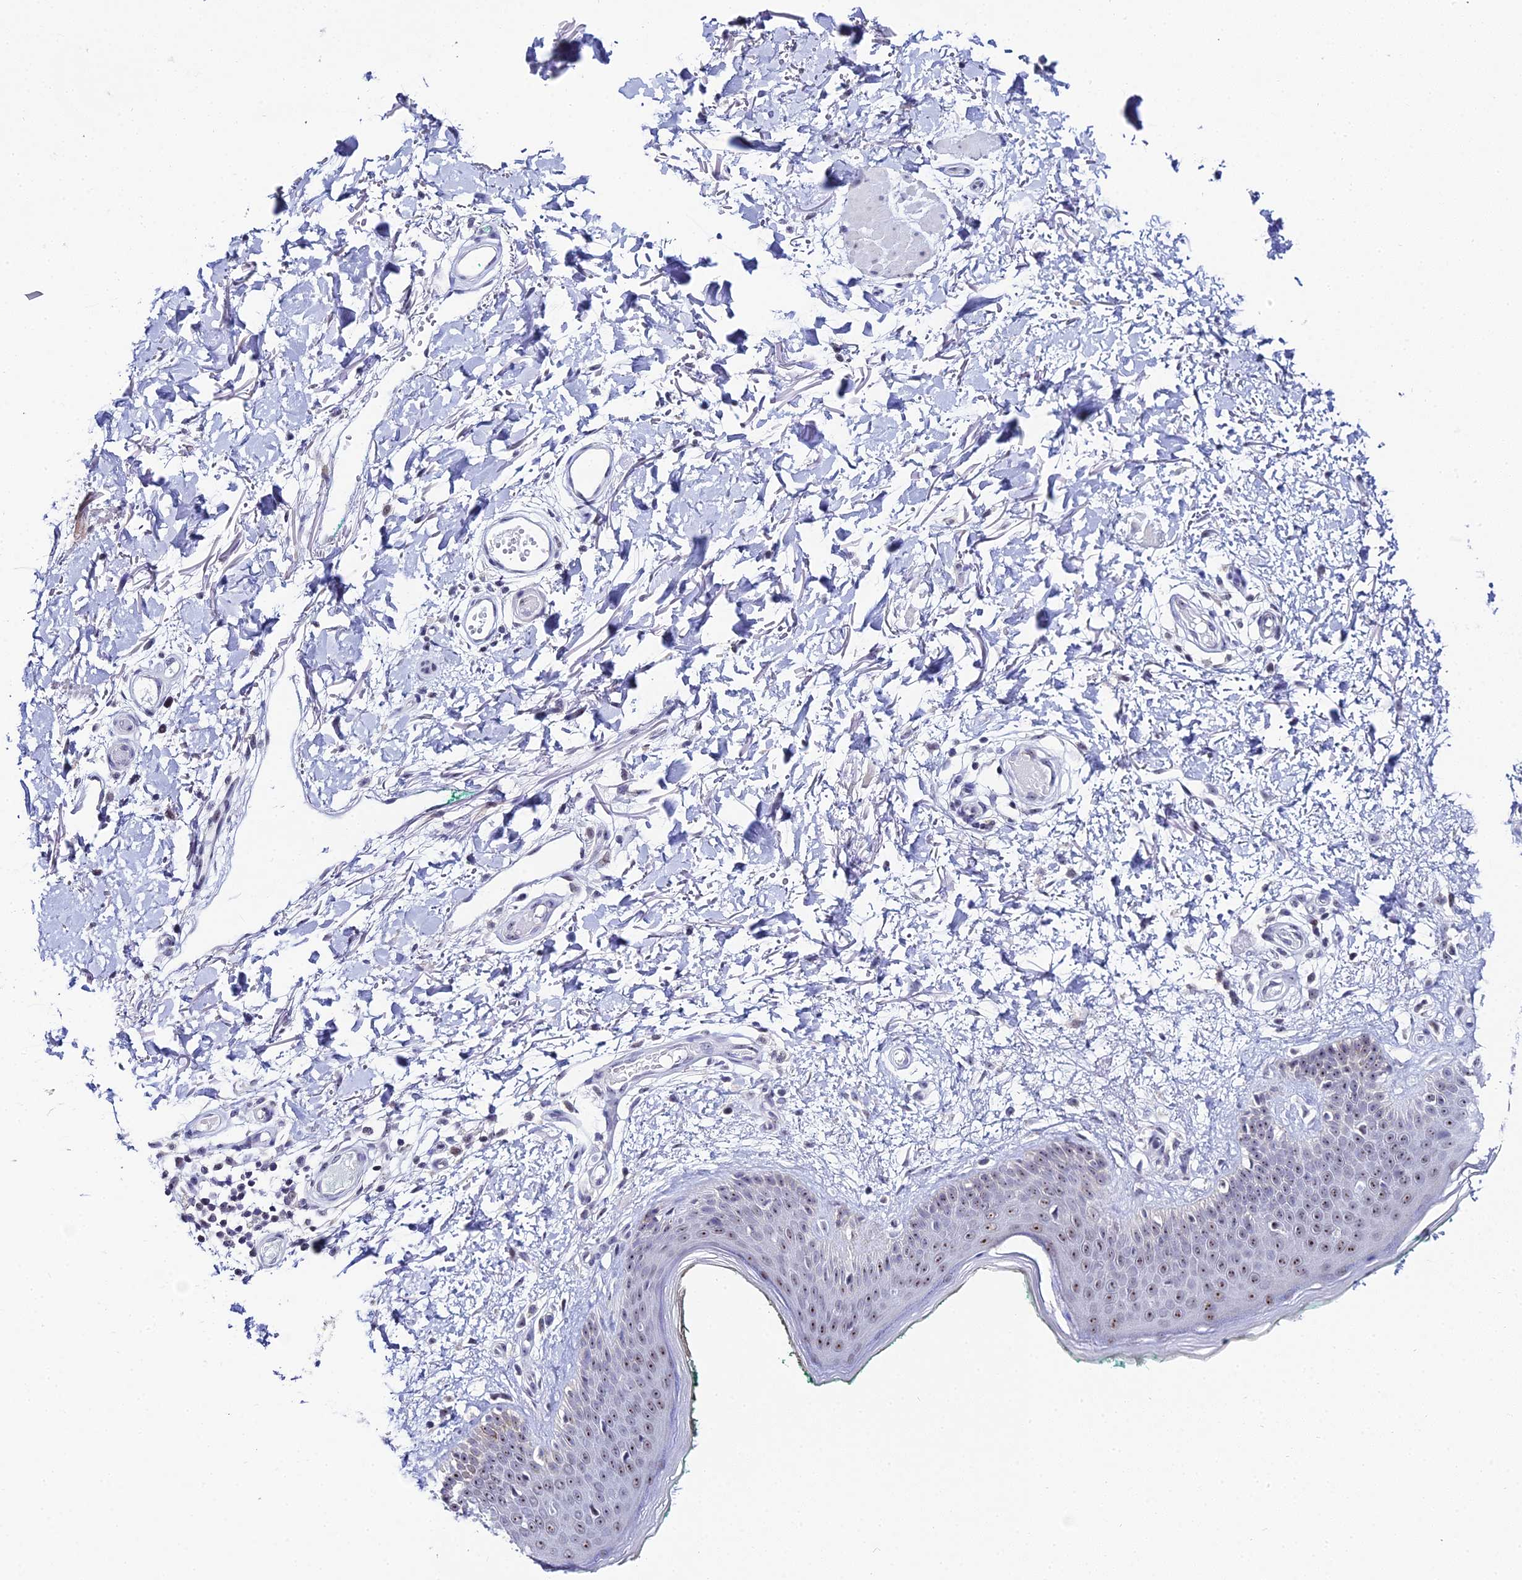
{"staining": {"intensity": "negative", "quantity": "none", "location": "none"}, "tissue": "skin", "cell_type": "Fibroblasts", "image_type": "normal", "snomed": [{"axis": "morphology", "description": "Normal tissue, NOS"}, {"axis": "morphology", "description": "Malignant melanoma, NOS"}, {"axis": "topography", "description": "Skin"}], "caption": "DAB immunohistochemical staining of normal human skin exhibits no significant staining in fibroblasts.", "gene": "PLPP4", "patient": {"sex": "male", "age": 62}}